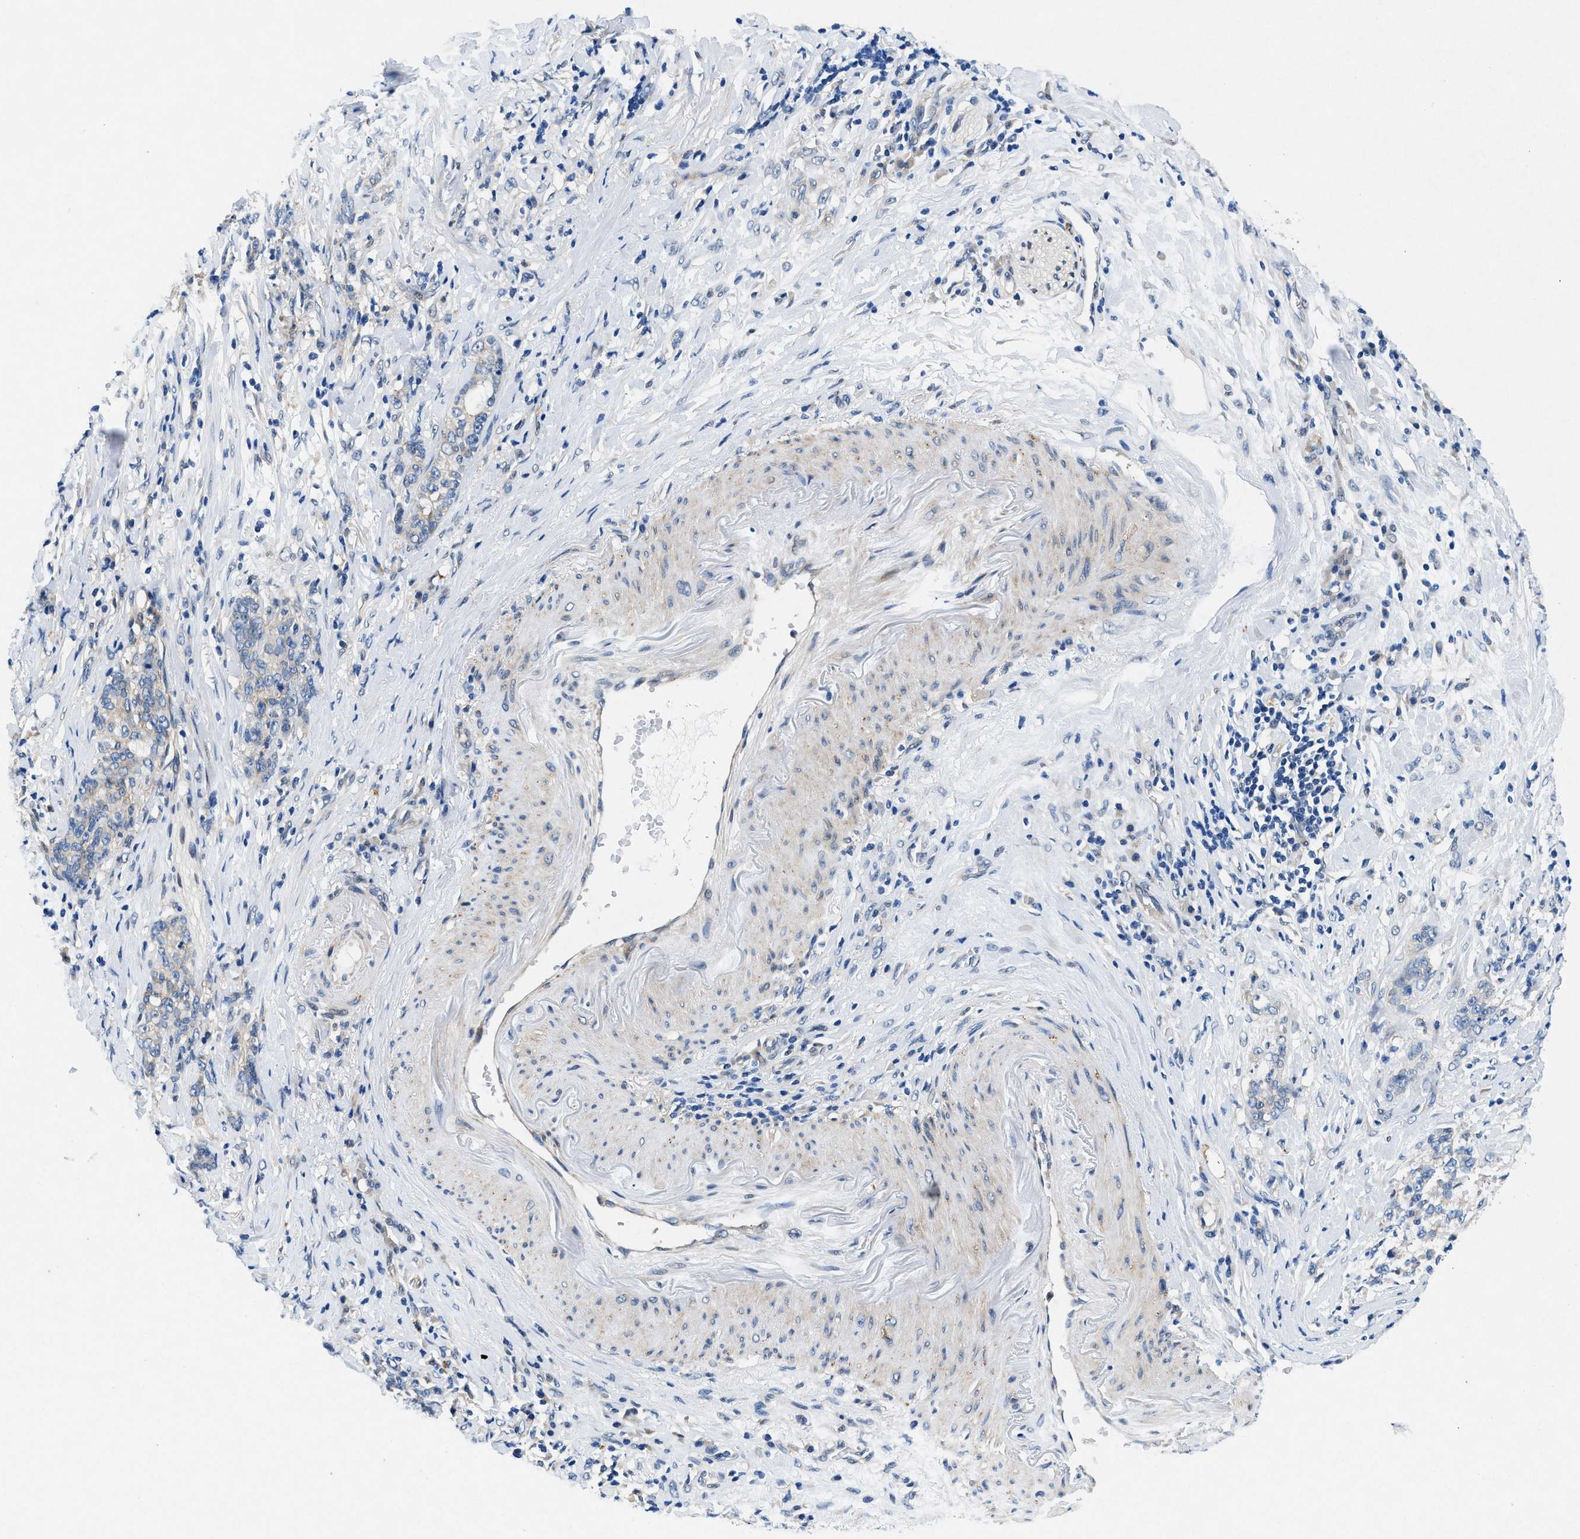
{"staining": {"intensity": "negative", "quantity": "none", "location": "none"}, "tissue": "stomach cancer", "cell_type": "Tumor cells", "image_type": "cancer", "snomed": [{"axis": "morphology", "description": "Adenocarcinoma, NOS"}, {"axis": "topography", "description": "Stomach, lower"}], "caption": "Immunohistochemical staining of adenocarcinoma (stomach) exhibits no significant staining in tumor cells.", "gene": "COPS2", "patient": {"sex": "male", "age": 88}}